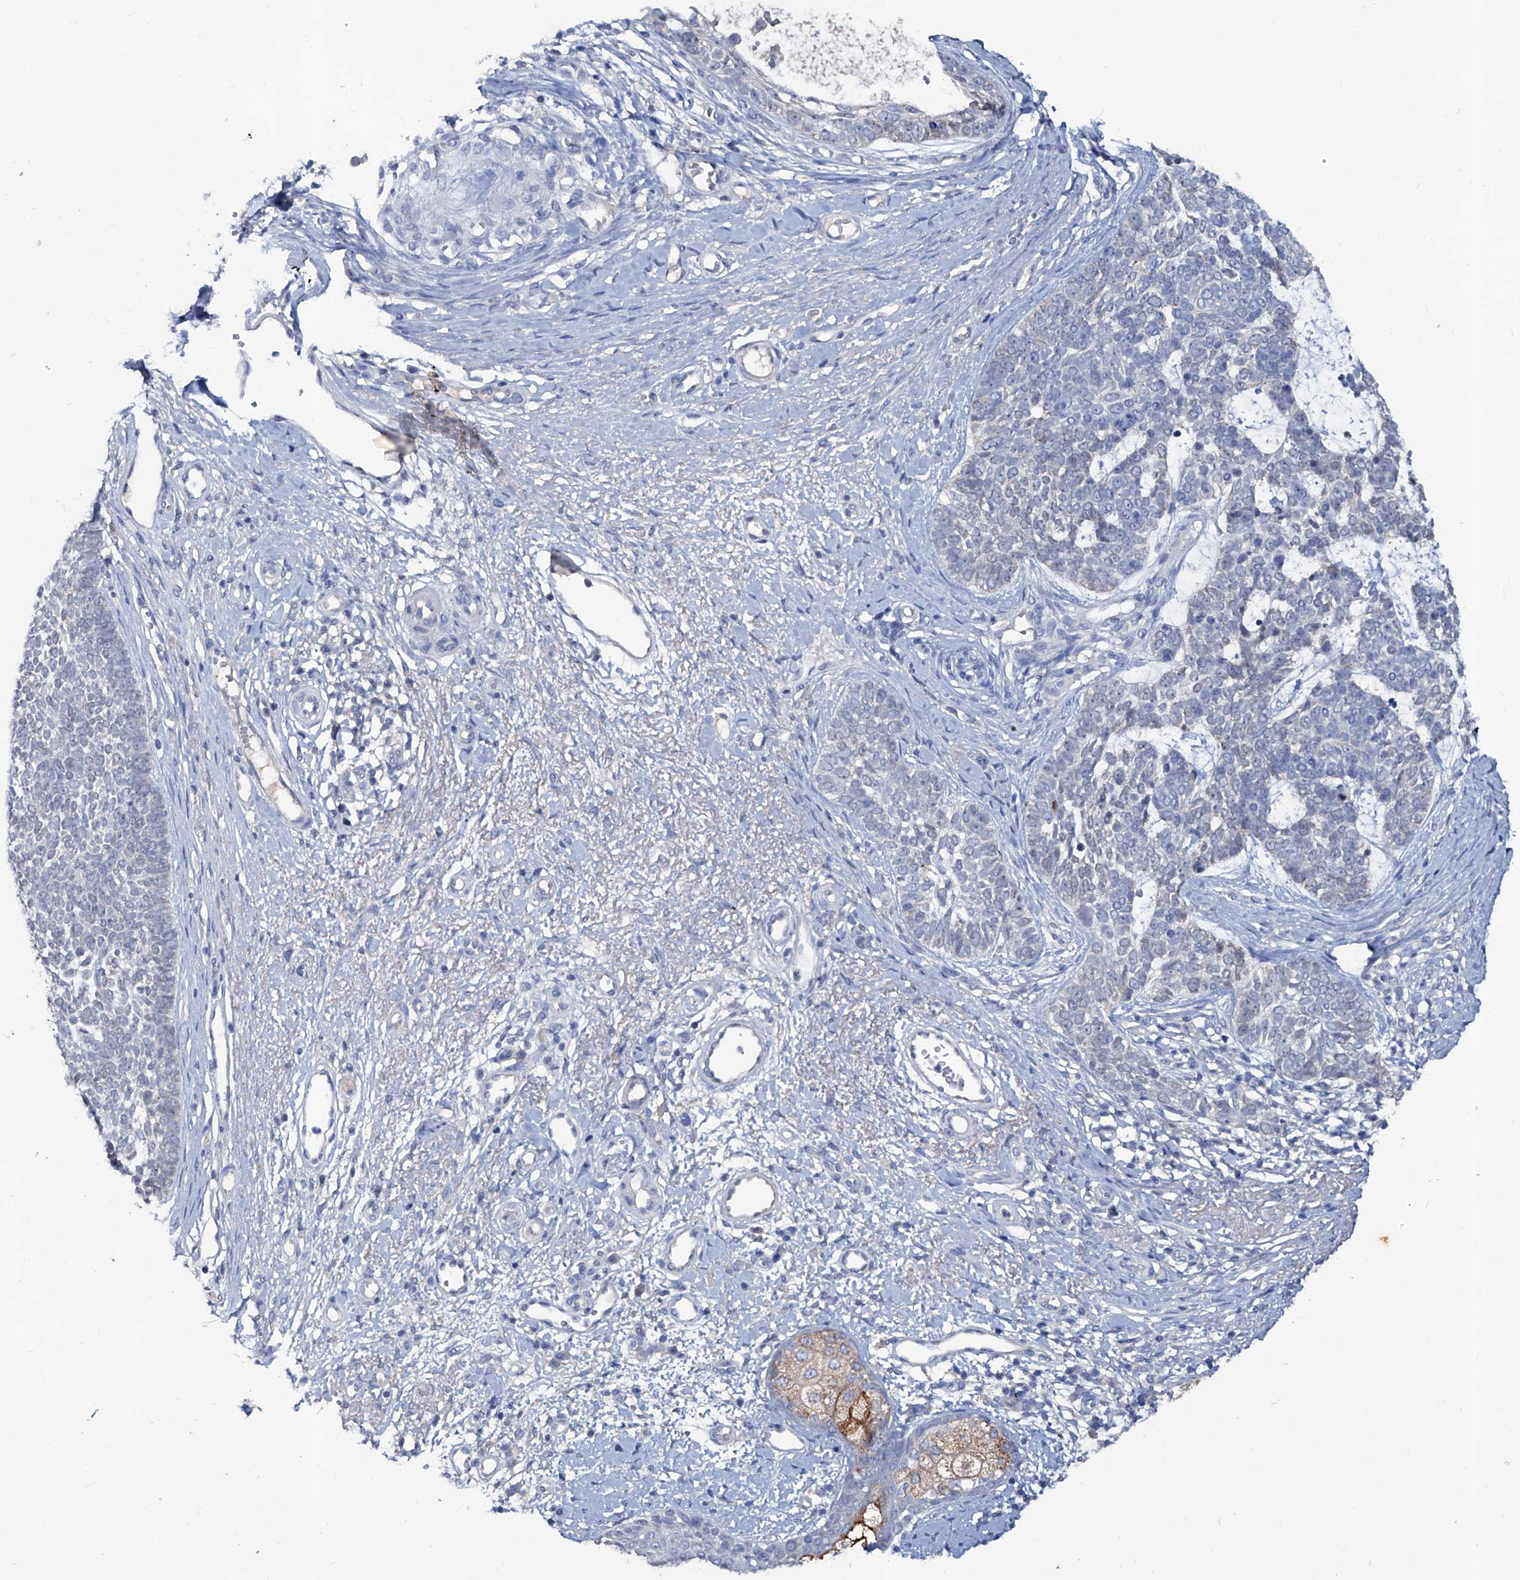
{"staining": {"intensity": "negative", "quantity": "none", "location": "none"}, "tissue": "skin cancer", "cell_type": "Tumor cells", "image_type": "cancer", "snomed": [{"axis": "morphology", "description": "Basal cell carcinoma"}, {"axis": "topography", "description": "Skin"}], "caption": "This histopathology image is of basal cell carcinoma (skin) stained with immunohistochemistry to label a protein in brown with the nuclei are counter-stained blue. There is no staining in tumor cells.", "gene": "KLHL17", "patient": {"sex": "female", "age": 81}}